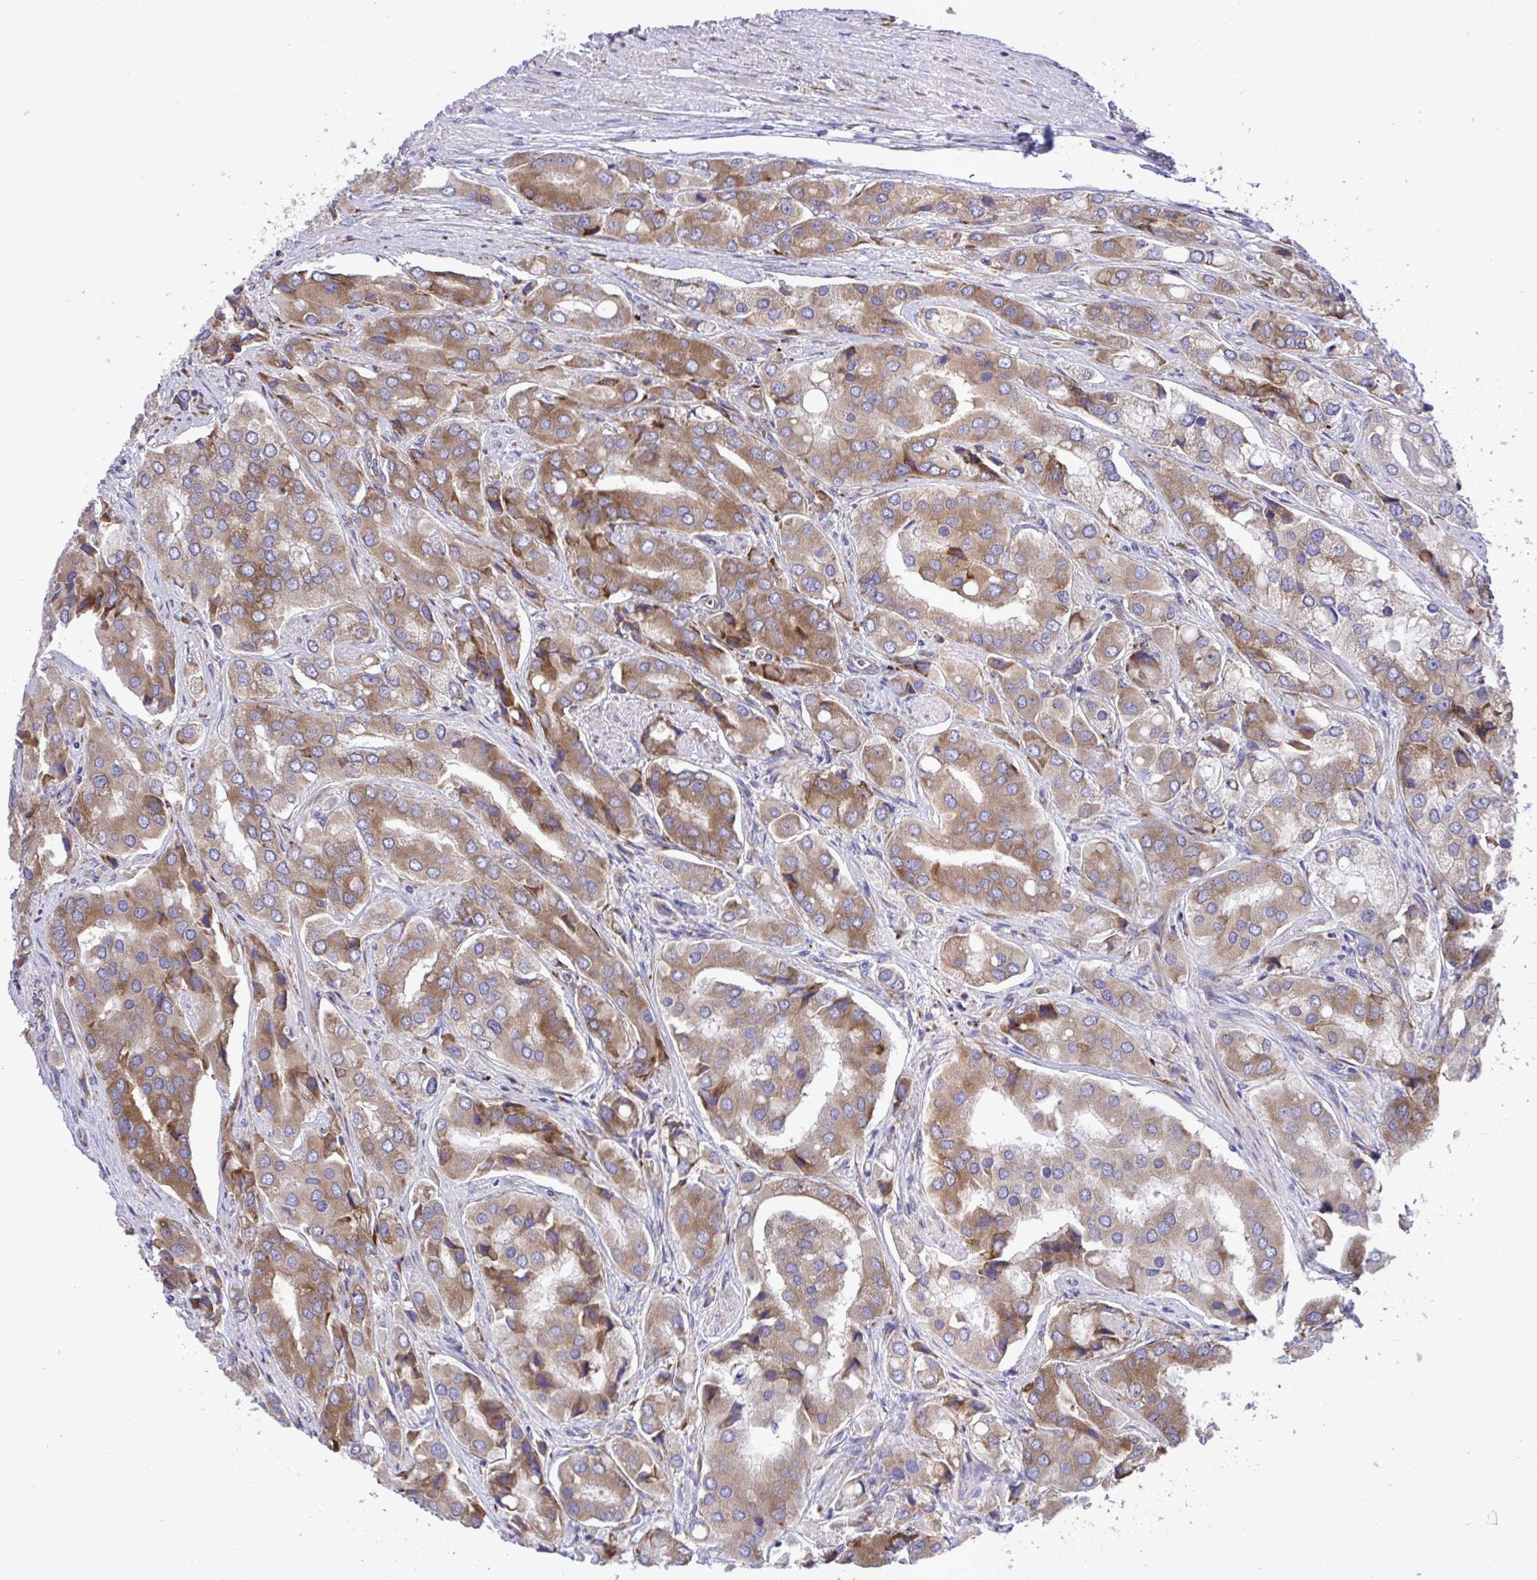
{"staining": {"intensity": "moderate", "quantity": ">75%", "location": "cytoplasmic/membranous"}, "tissue": "prostate cancer", "cell_type": "Tumor cells", "image_type": "cancer", "snomed": [{"axis": "morphology", "description": "Adenocarcinoma, Low grade"}, {"axis": "topography", "description": "Prostate"}], "caption": "DAB (3,3'-diaminobenzidine) immunohistochemical staining of human adenocarcinoma (low-grade) (prostate) exhibits moderate cytoplasmic/membranous protein positivity in about >75% of tumor cells. (brown staining indicates protein expression, while blue staining denotes nuclei).", "gene": "RPS15", "patient": {"sex": "male", "age": 69}}